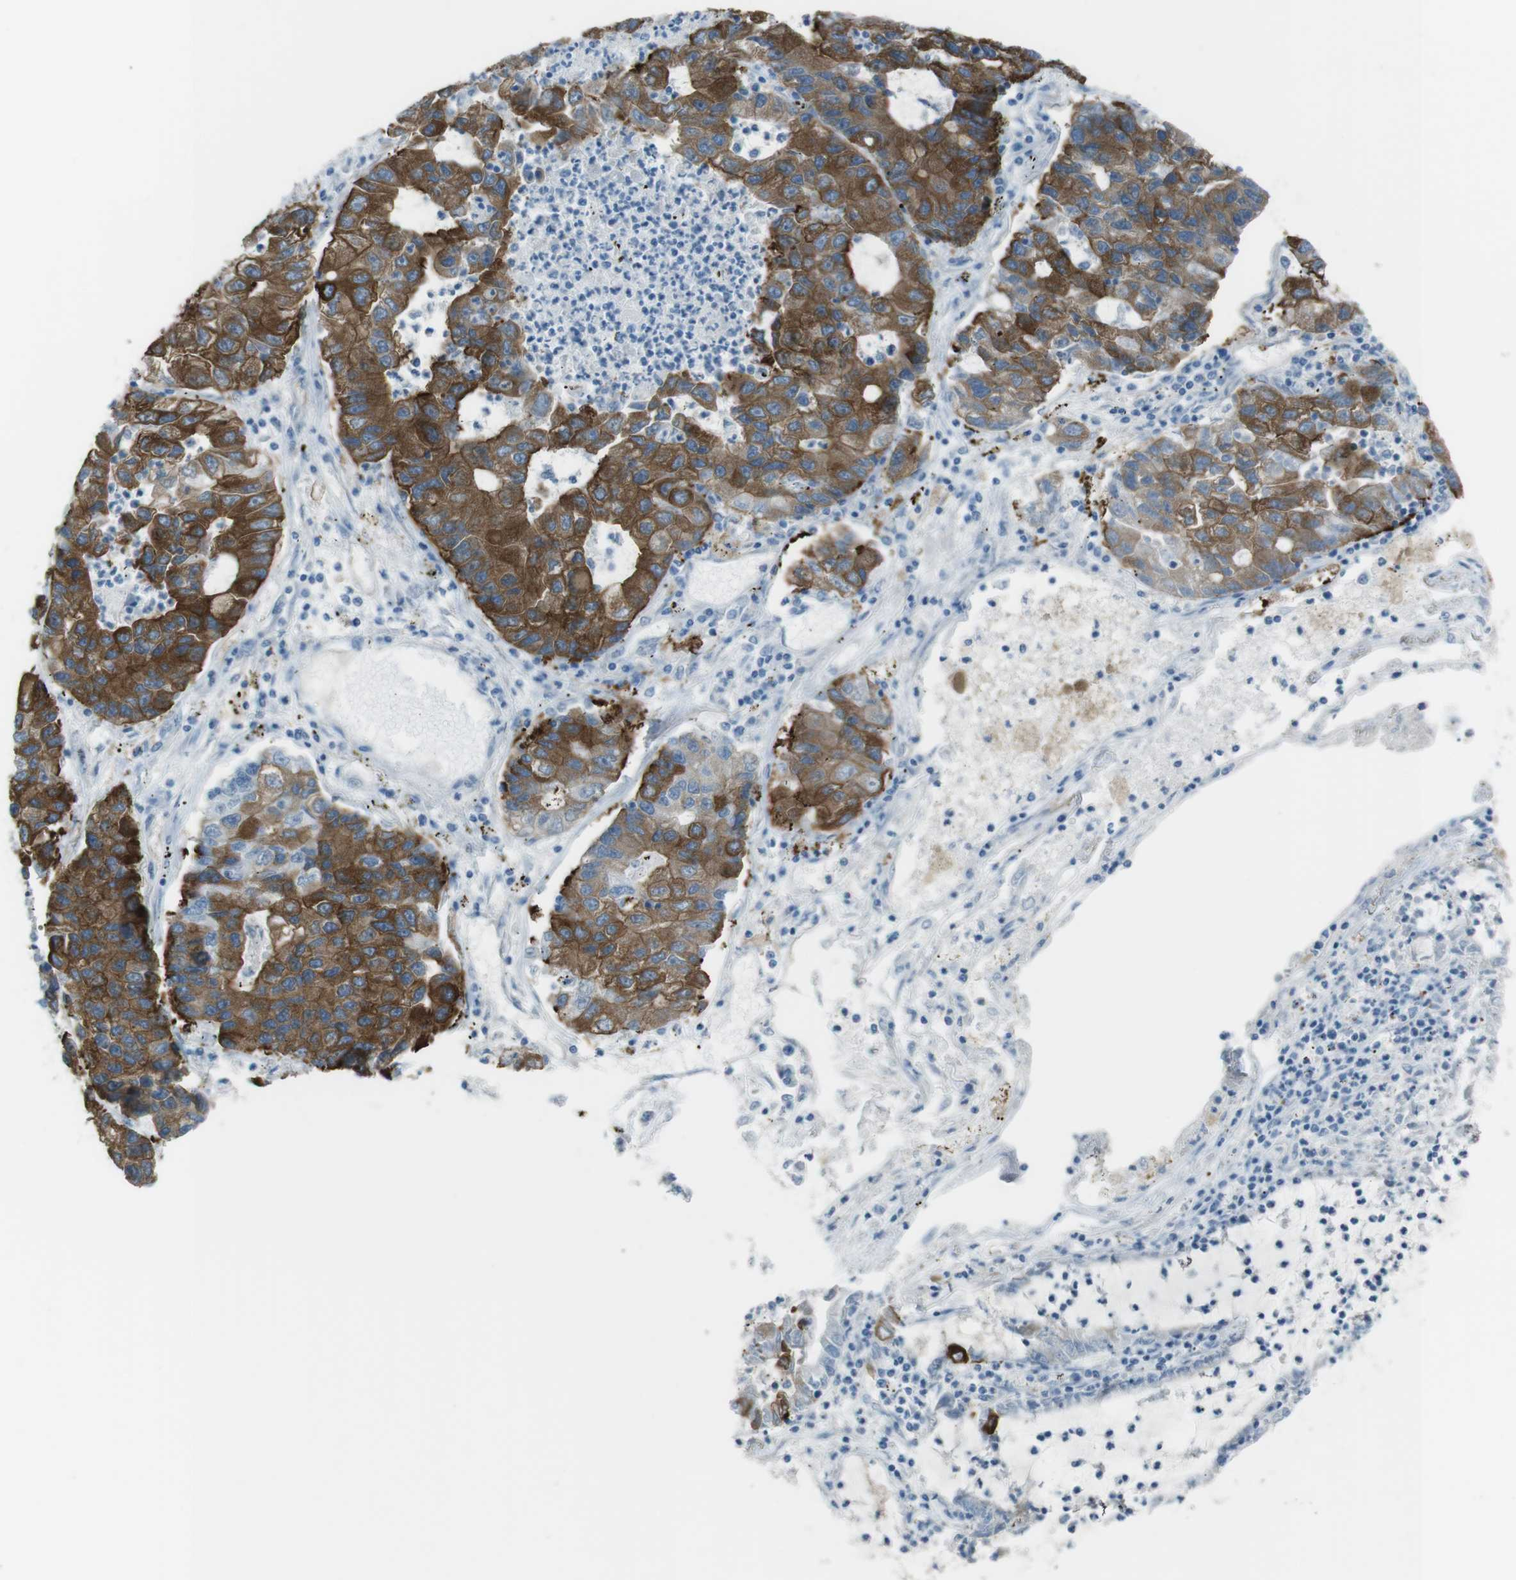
{"staining": {"intensity": "strong", "quantity": ">75%", "location": "cytoplasmic/membranous"}, "tissue": "lung cancer", "cell_type": "Tumor cells", "image_type": "cancer", "snomed": [{"axis": "morphology", "description": "Adenocarcinoma, NOS"}, {"axis": "topography", "description": "Lung"}], "caption": "Lung cancer tissue displays strong cytoplasmic/membranous positivity in about >75% of tumor cells", "gene": "TUBB2A", "patient": {"sex": "female", "age": 51}}